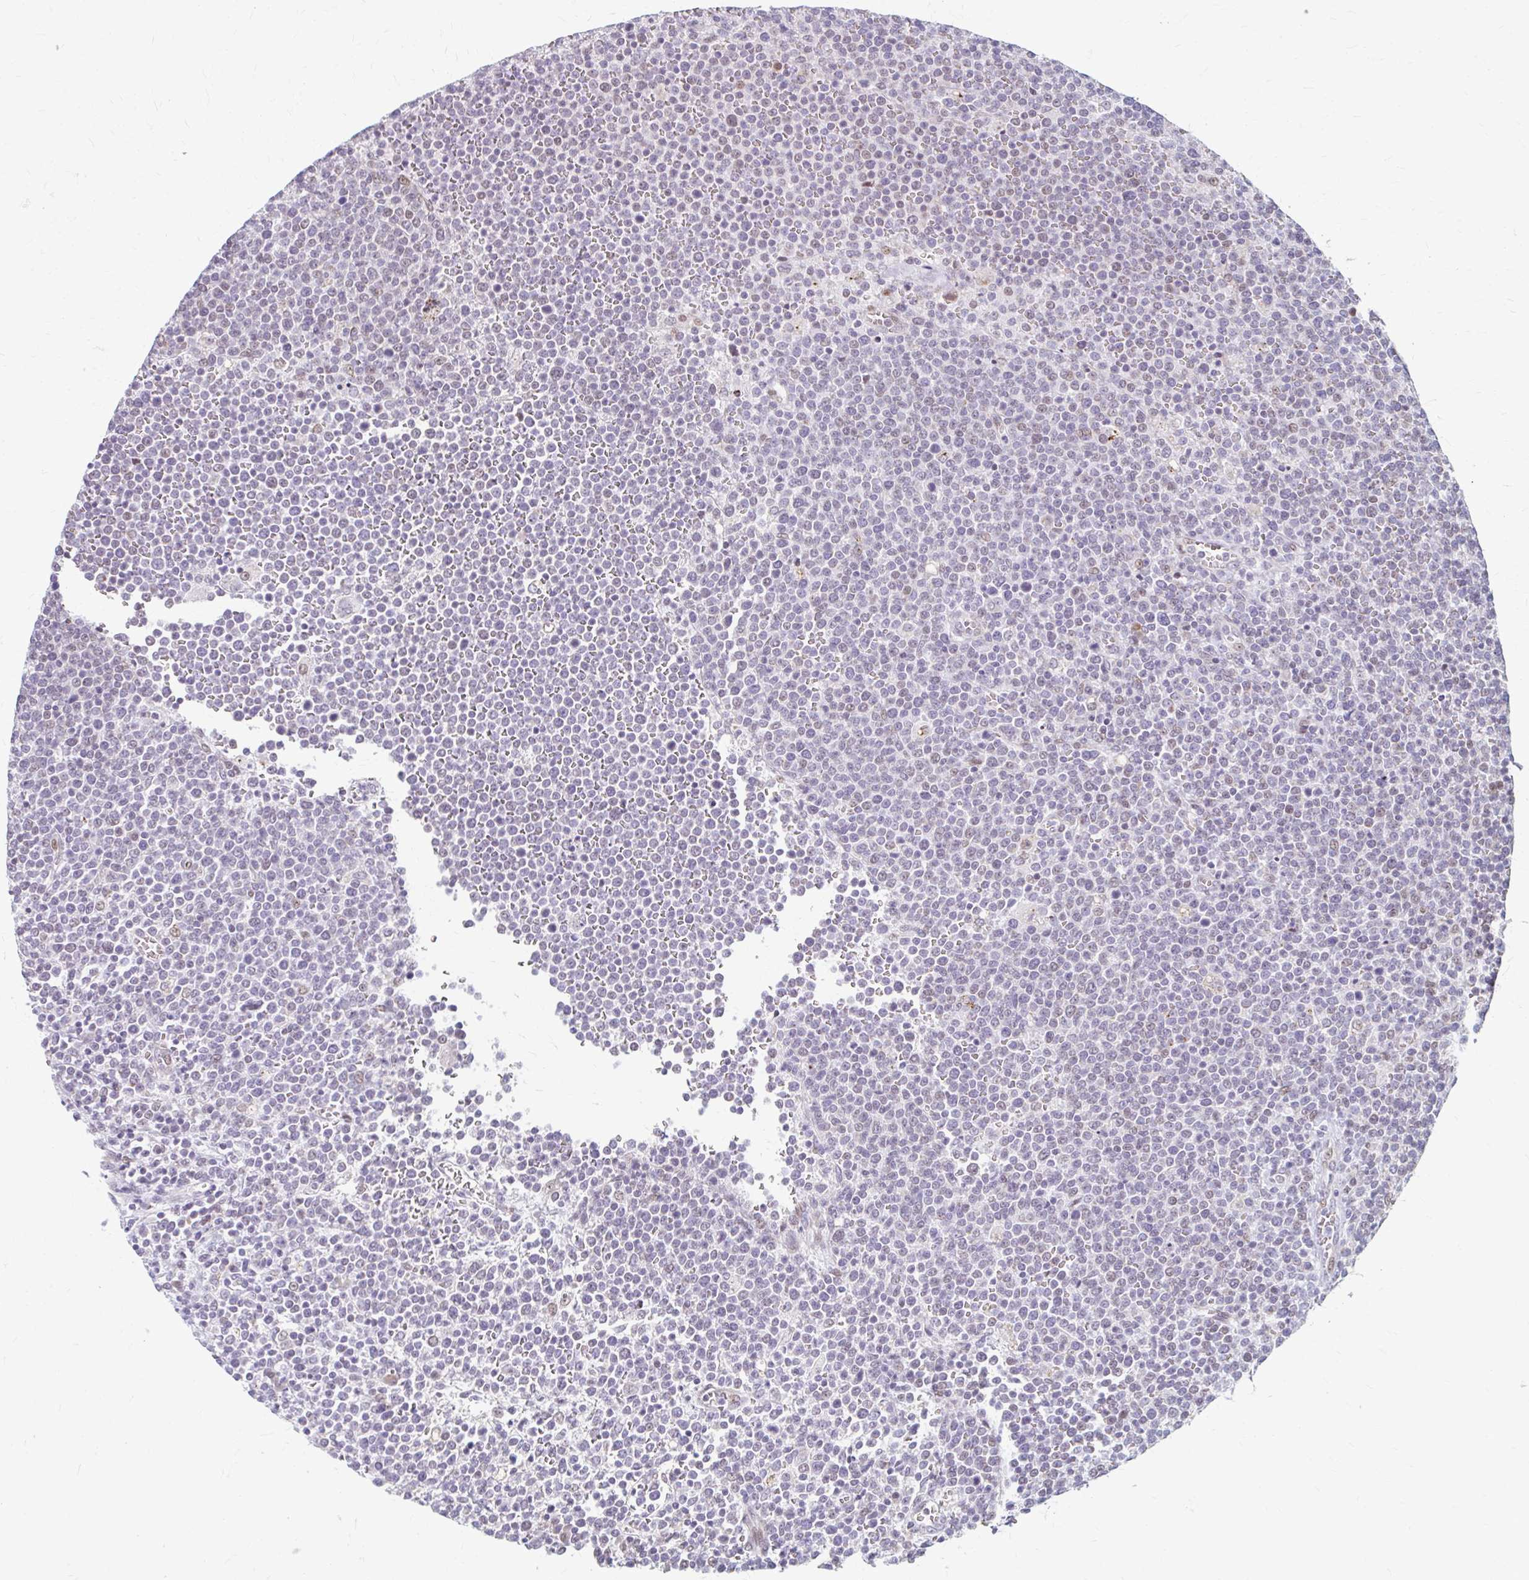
{"staining": {"intensity": "negative", "quantity": "none", "location": "none"}, "tissue": "lymphoma", "cell_type": "Tumor cells", "image_type": "cancer", "snomed": [{"axis": "morphology", "description": "Malignant lymphoma, non-Hodgkin's type, High grade"}, {"axis": "topography", "description": "Lymph node"}], "caption": "Malignant lymphoma, non-Hodgkin's type (high-grade) was stained to show a protein in brown. There is no significant expression in tumor cells.", "gene": "BEAN1", "patient": {"sex": "male", "age": 61}}